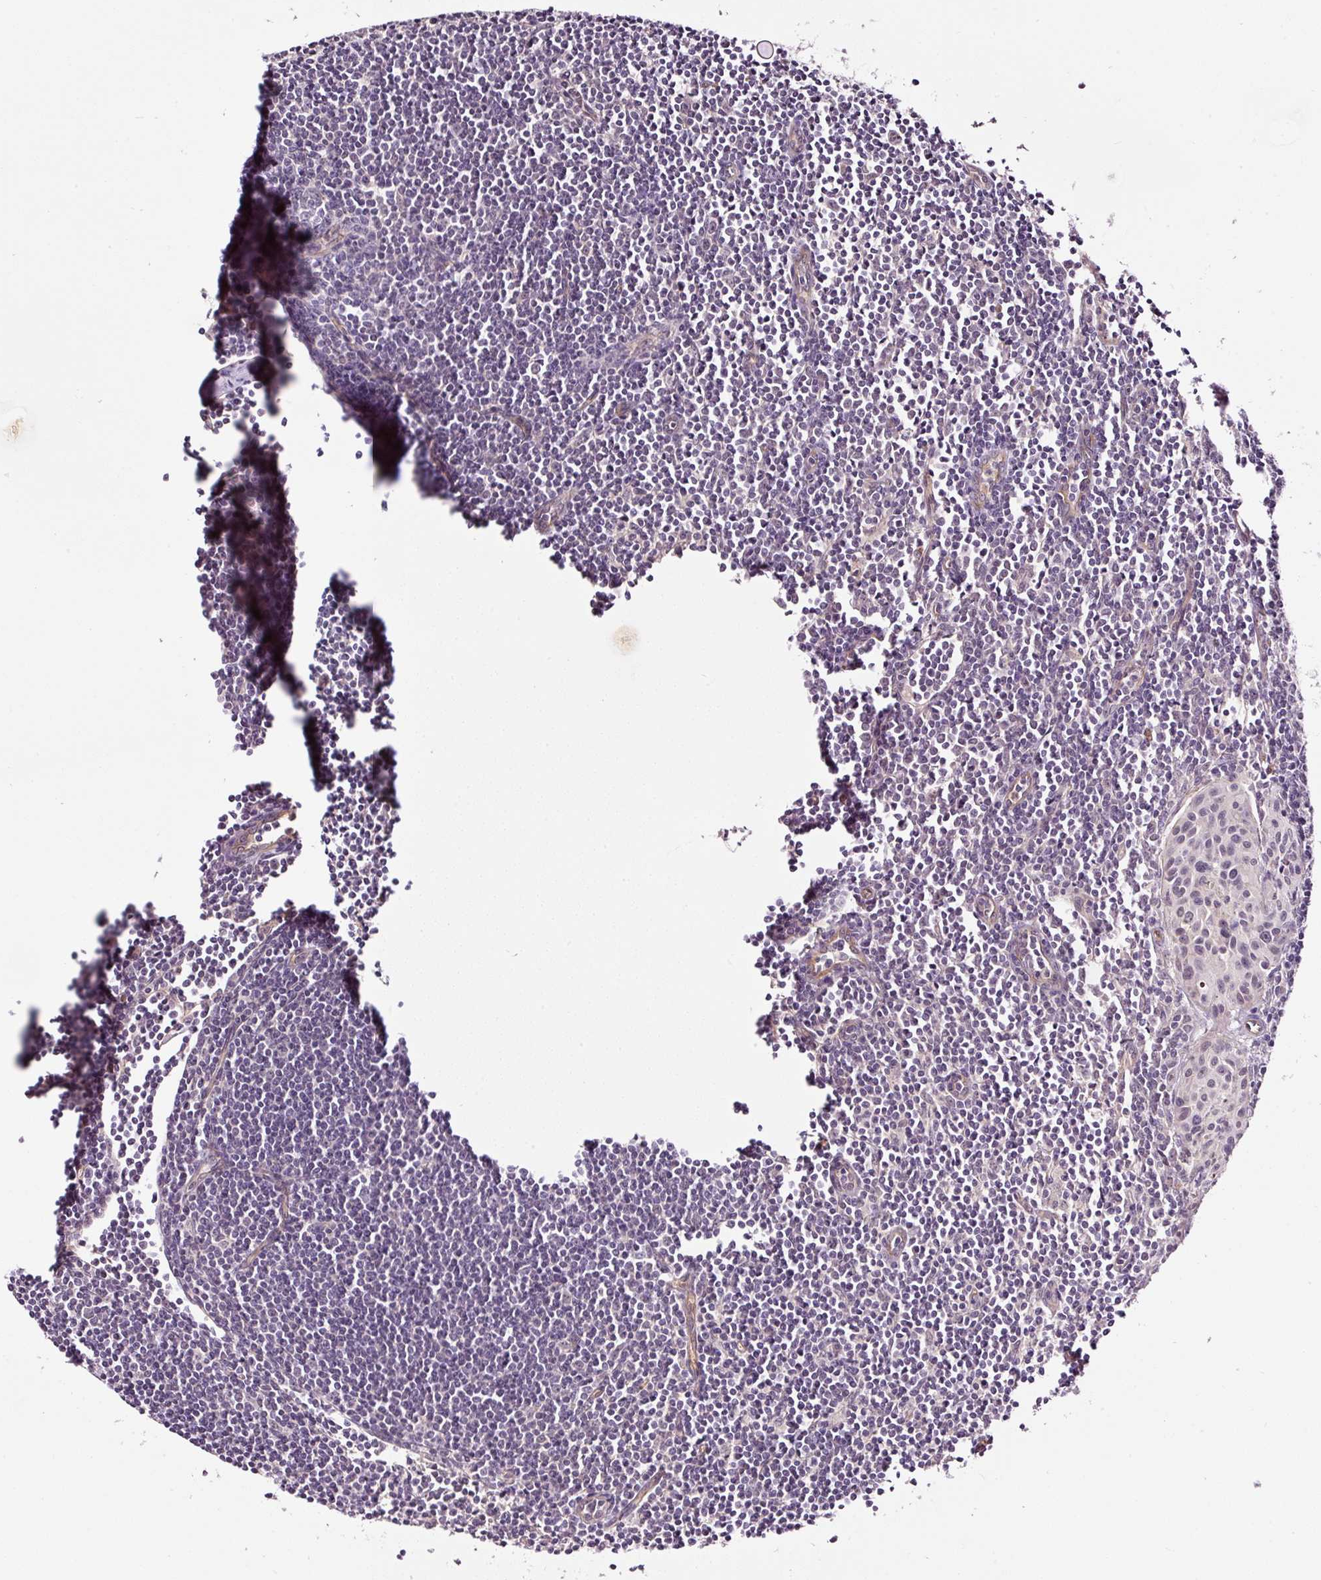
{"staining": {"intensity": "negative", "quantity": "none", "location": "none"}, "tissue": "lymph node", "cell_type": "Germinal center cells", "image_type": "normal", "snomed": [{"axis": "morphology", "description": "Normal tissue, NOS"}, {"axis": "topography", "description": "Lymph node"}], "caption": "DAB immunohistochemical staining of benign lymph node exhibits no significant expression in germinal center cells.", "gene": "ABCB4", "patient": {"sex": "female", "age": 29}}